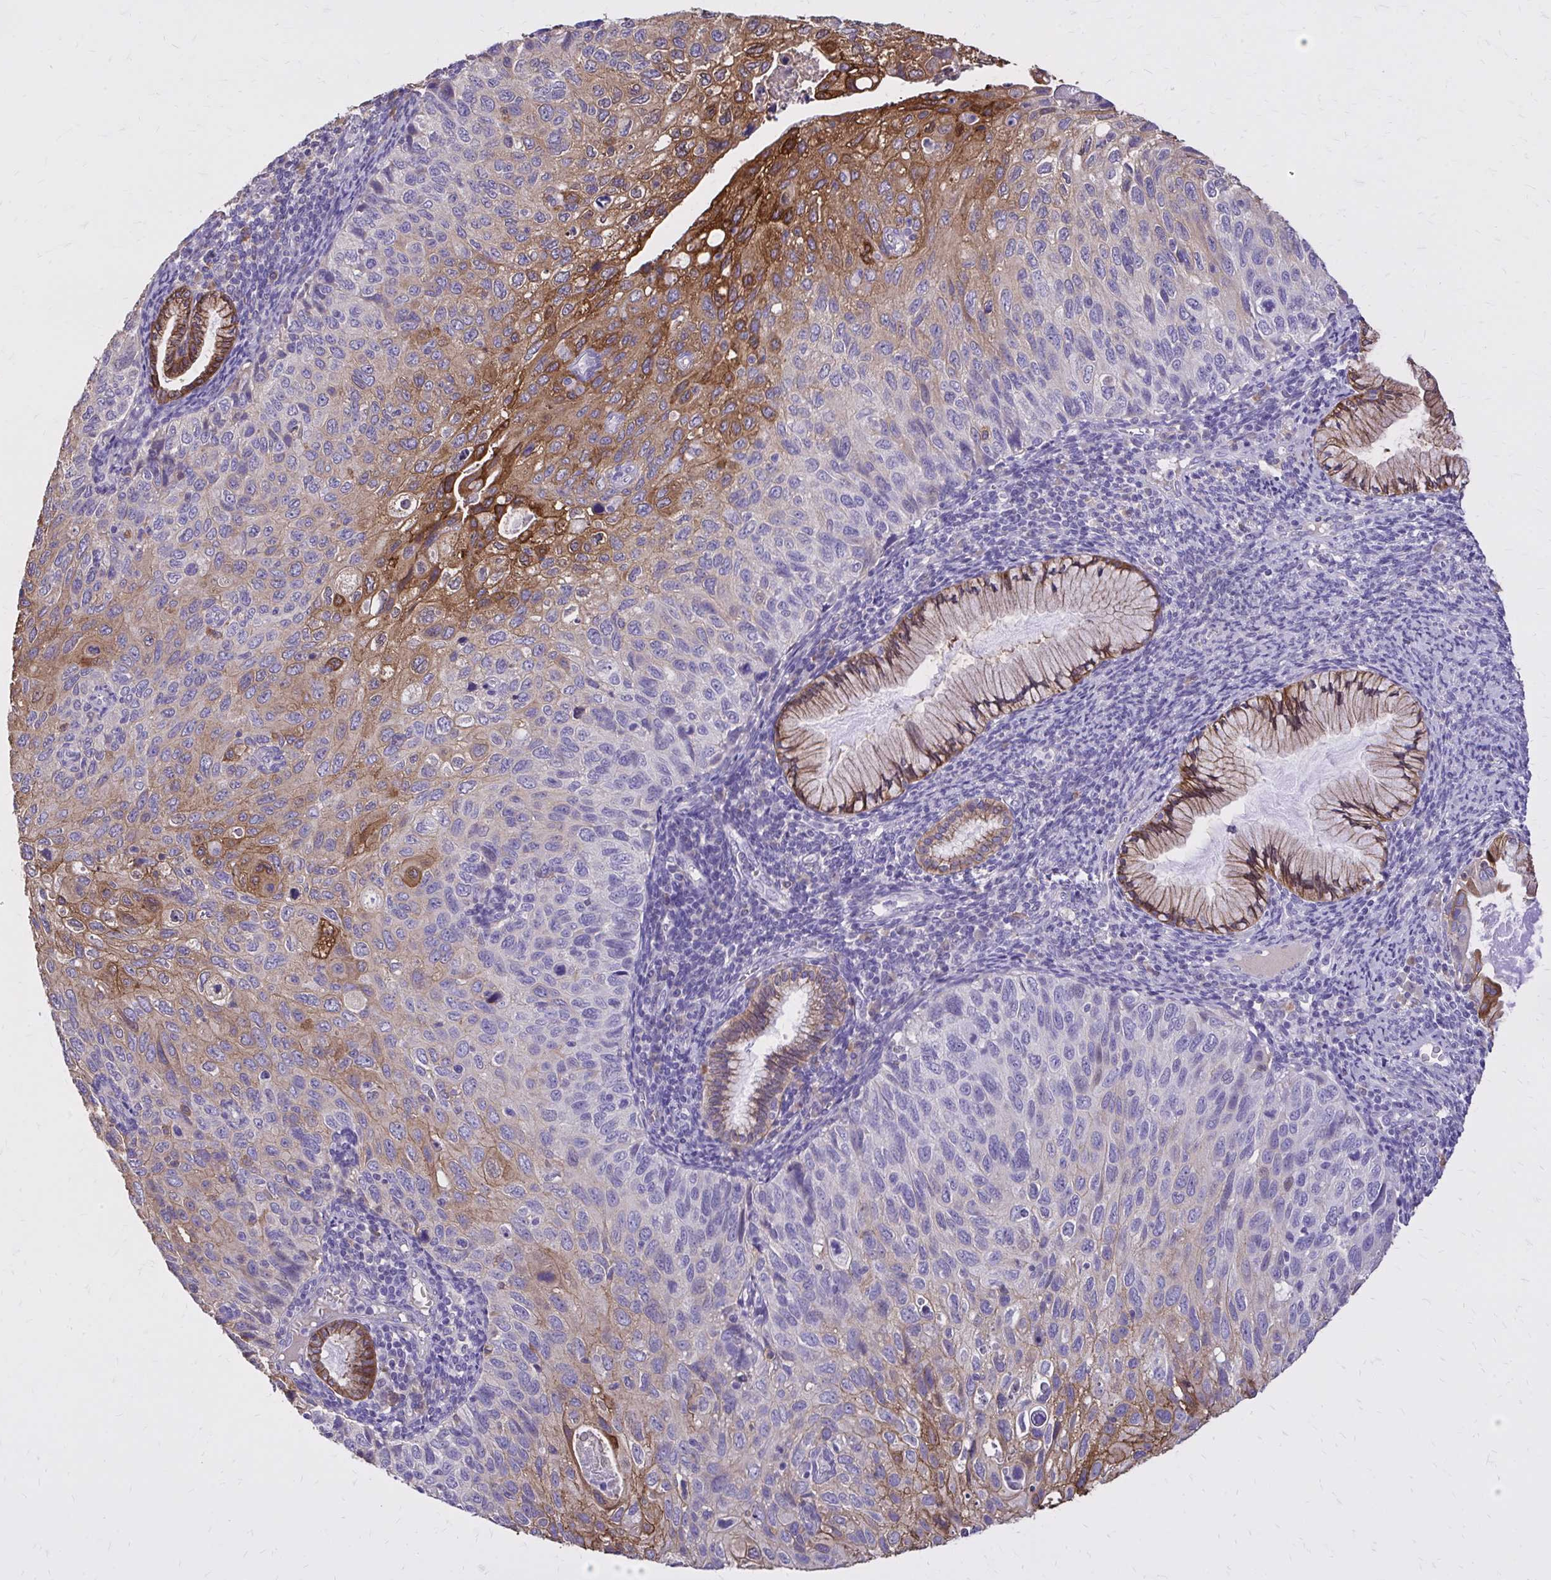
{"staining": {"intensity": "strong", "quantity": "<25%", "location": "cytoplasmic/membranous"}, "tissue": "cervical cancer", "cell_type": "Tumor cells", "image_type": "cancer", "snomed": [{"axis": "morphology", "description": "Squamous cell carcinoma, NOS"}, {"axis": "topography", "description": "Cervix"}], "caption": "The histopathology image exhibits a brown stain indicating the presence of a protein in the cytoplasmic/membranous of tumor cells in squamous cell carcinoma (cervical).", "gene": "EPB41L1", "patient": {"sex": "female", "age": 70}}